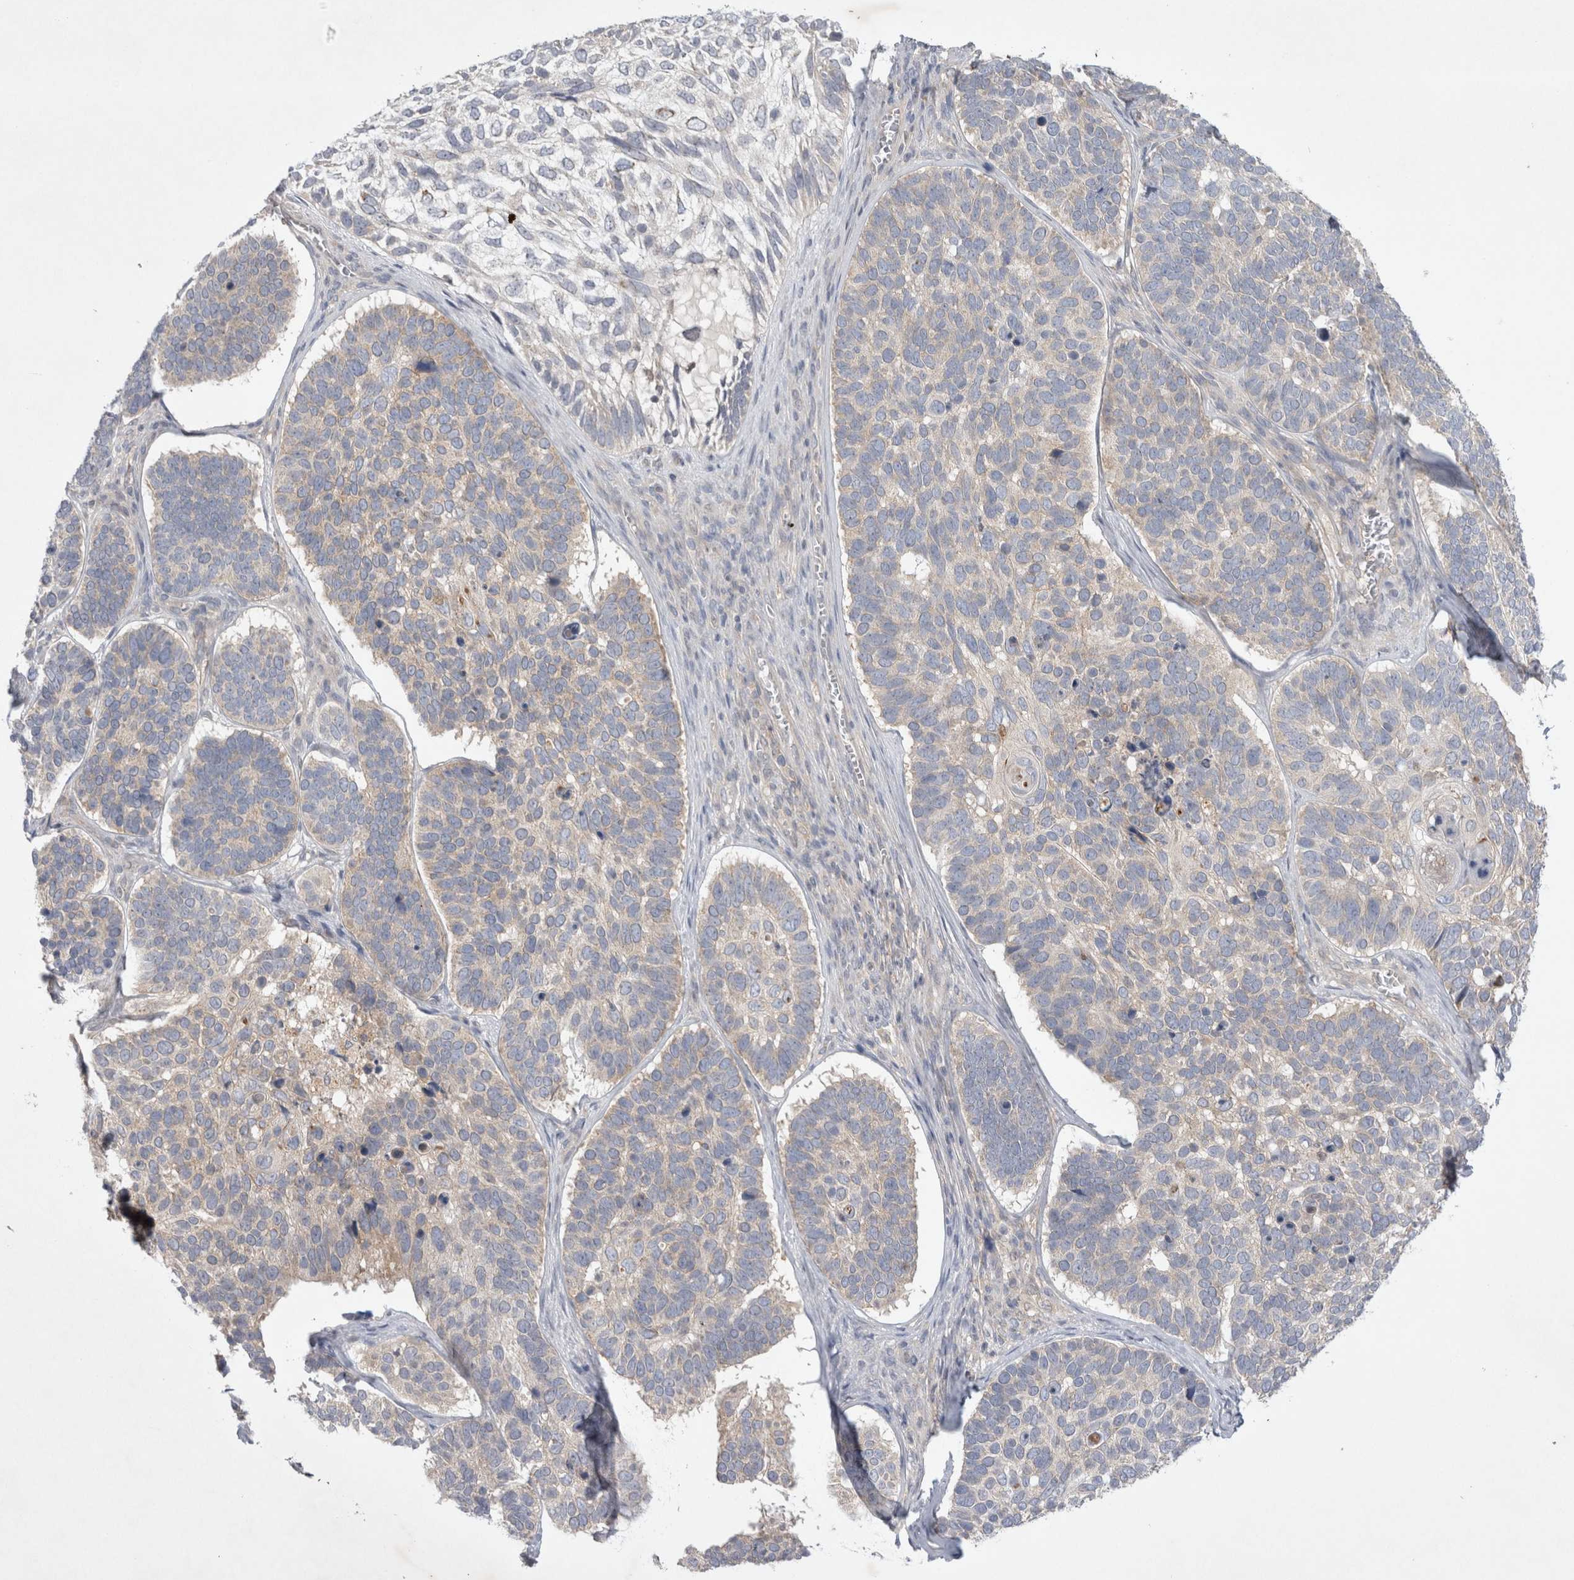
{"staining": {"intensity": "negative", "quantity": "none", "location": "none"}, "tissue": "skin cancer", "cell_type": "Tumor cells", "image_type": "cancer", "snomed": [{"axis": "morphology", "description": "Basal cell carcinoma"}, {"axis": "topography", "description": "Skin"}], "caption": "Histopathology image shows no significant protein staining in tumor cells of basal cell carcinoma (skin).", "gene": "SRD5A3", "patient": {"sex": "male", "age": 62}}